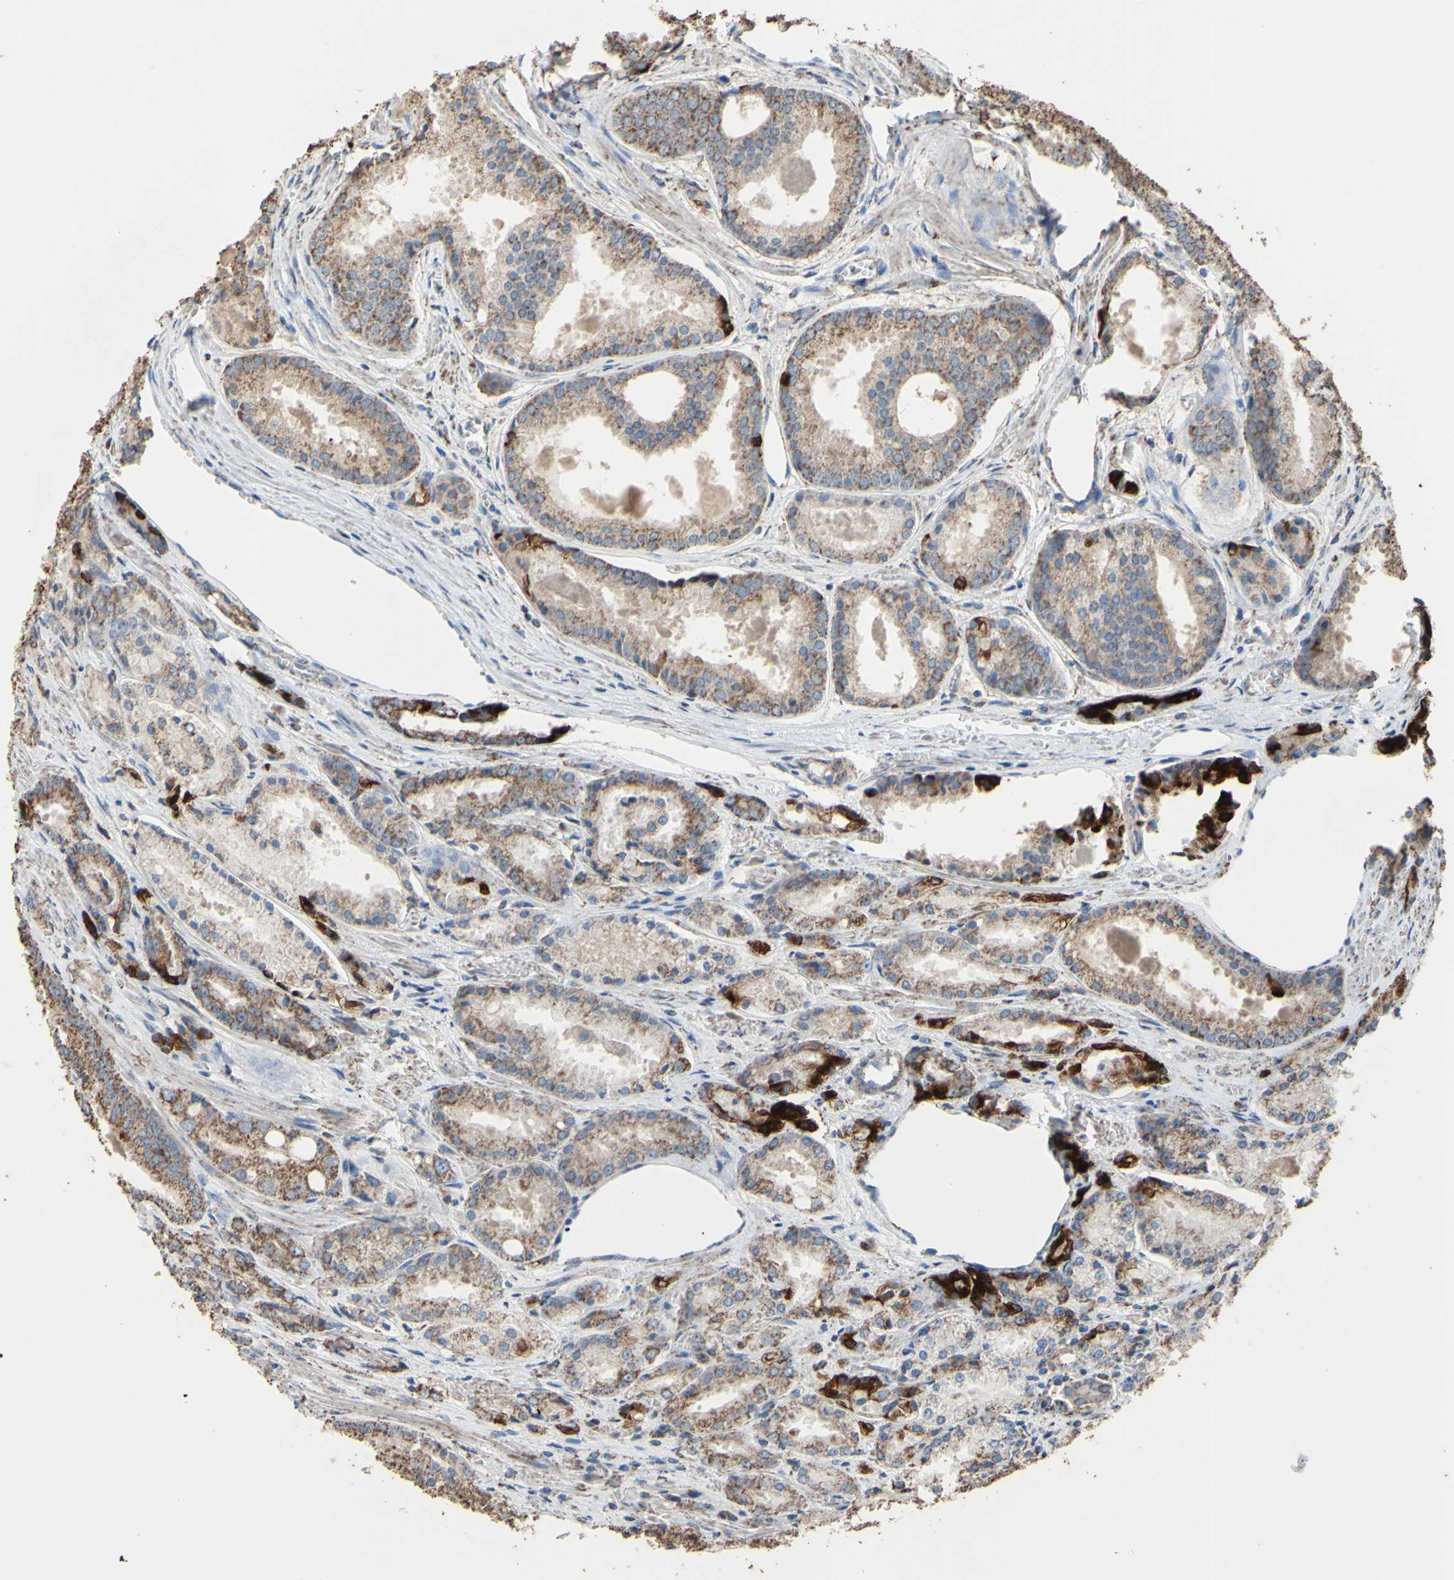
{"staining": {"intensity": "weak", "quantity": ">75%", "location": "cytoplasmic/membranous"}, "tissue": "prostate cancer", "cell_type": "Tumor cells", "image_type": "cancer", "snomed": [{"axis": "morphology", "description": "Adenocarcinoma, Low grade"}, {"axis": "topography", "description": "Prostate"}], "caption": "Human adenocarcinoma (low-grade) (prostate) stained with a protein marker reveals weak staining in tumor cells.", "gene": "CMKLR2", "patient": {"sex": "male", "age": 64}}